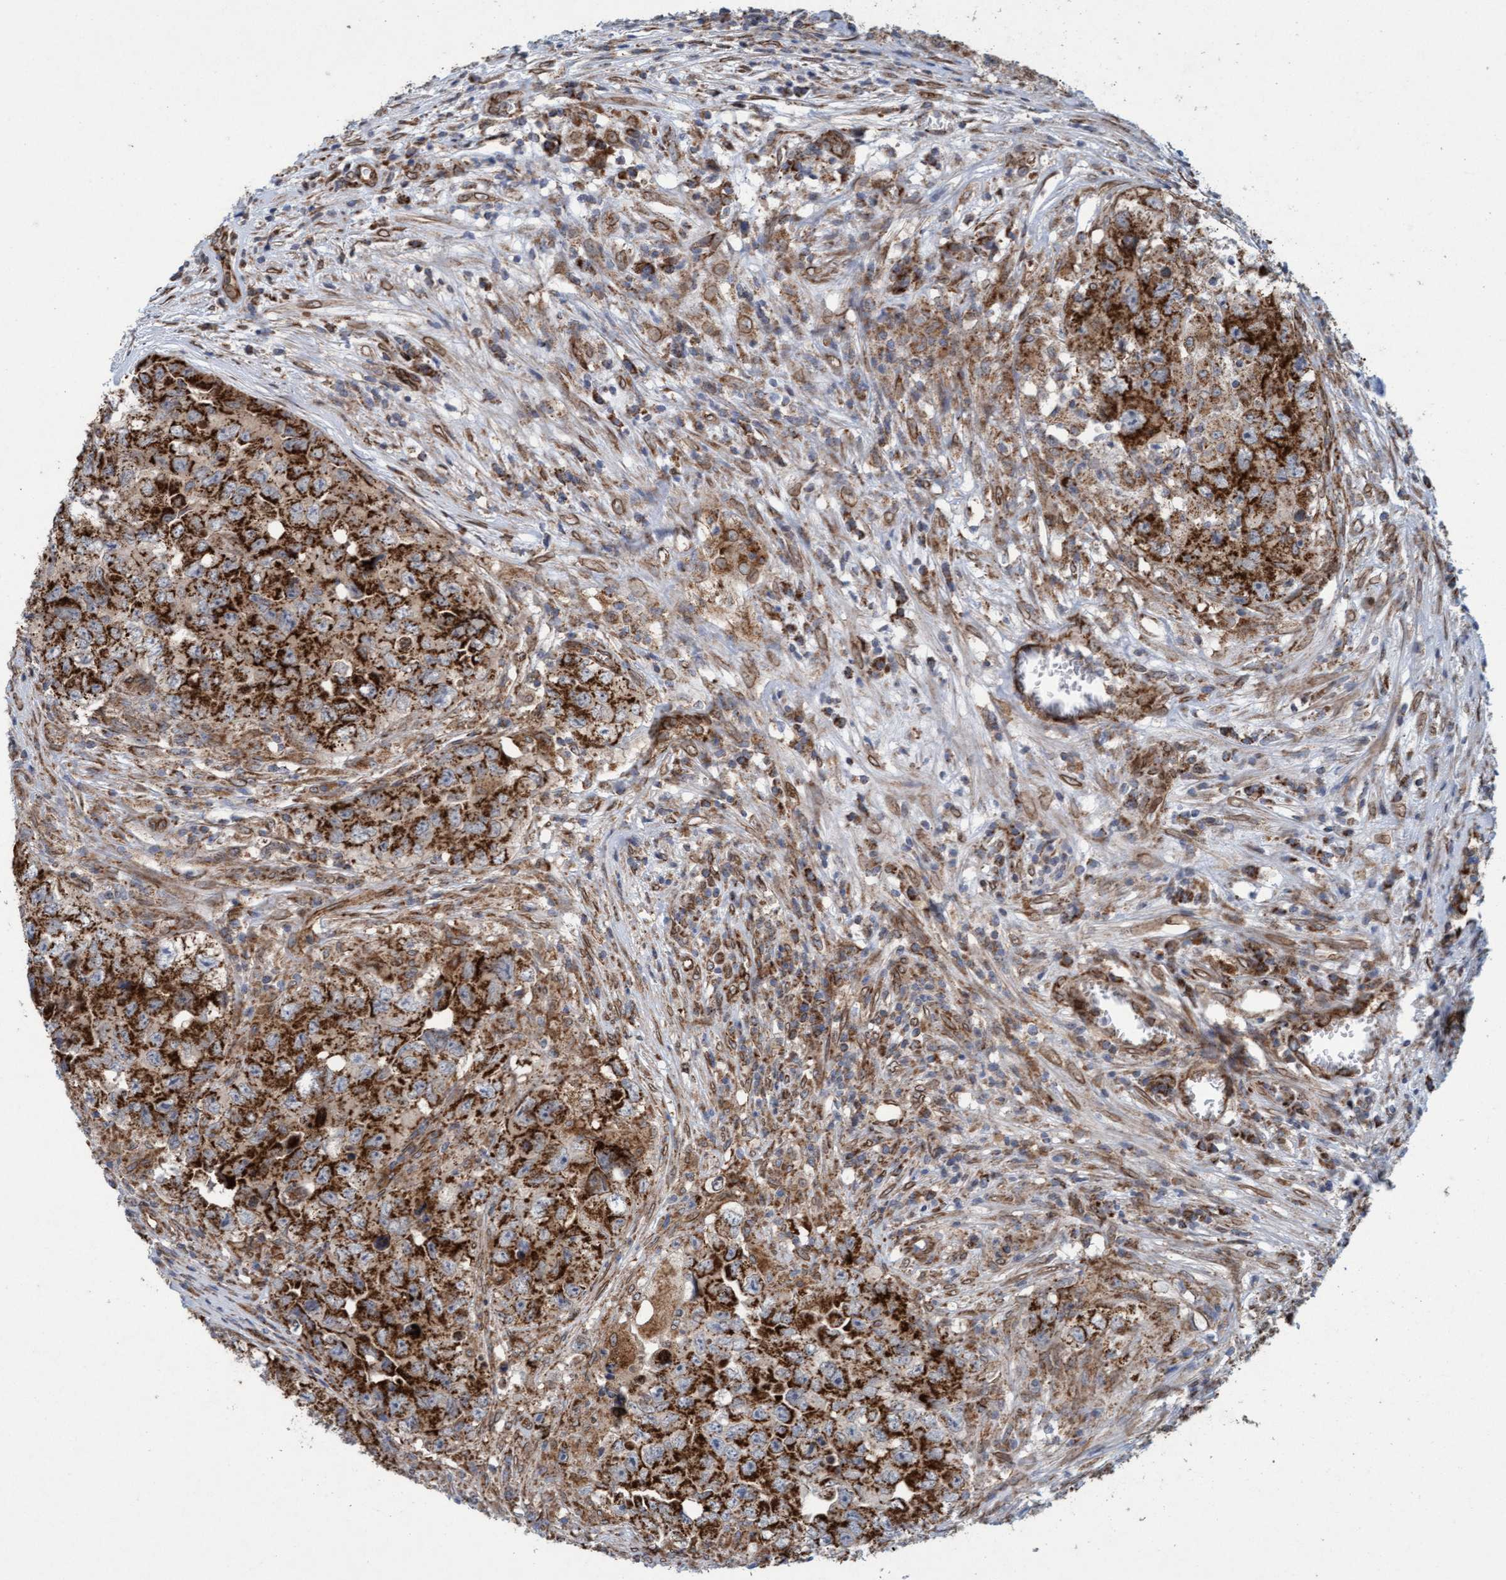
{"staining": {"intensity": "strong", "quantity": ">75%", "location": "cytoplasmic/membranous"}, "tissue": "testis cancer", "cell_type": "Tumor cells", "image_type": "cancer", "snomed": [{"axis": "morphology", "description": "Seminoma, NOS"}, {"axis": "morphology", "description": "Carcinoma, Embryonal, NOS"}, {"axis": "topography", "description": "Testis"}], "caption": "Protein expression analysis of human testis cancer (seminoma) reveals strong cytoplasmic/membranous staining in approximately >75% of tumor cells. (DAB = brown stain, brightfield microscopy at high magnification).", "gene": "MRPS23", "patient": {"sex": "male", "age": 43}}